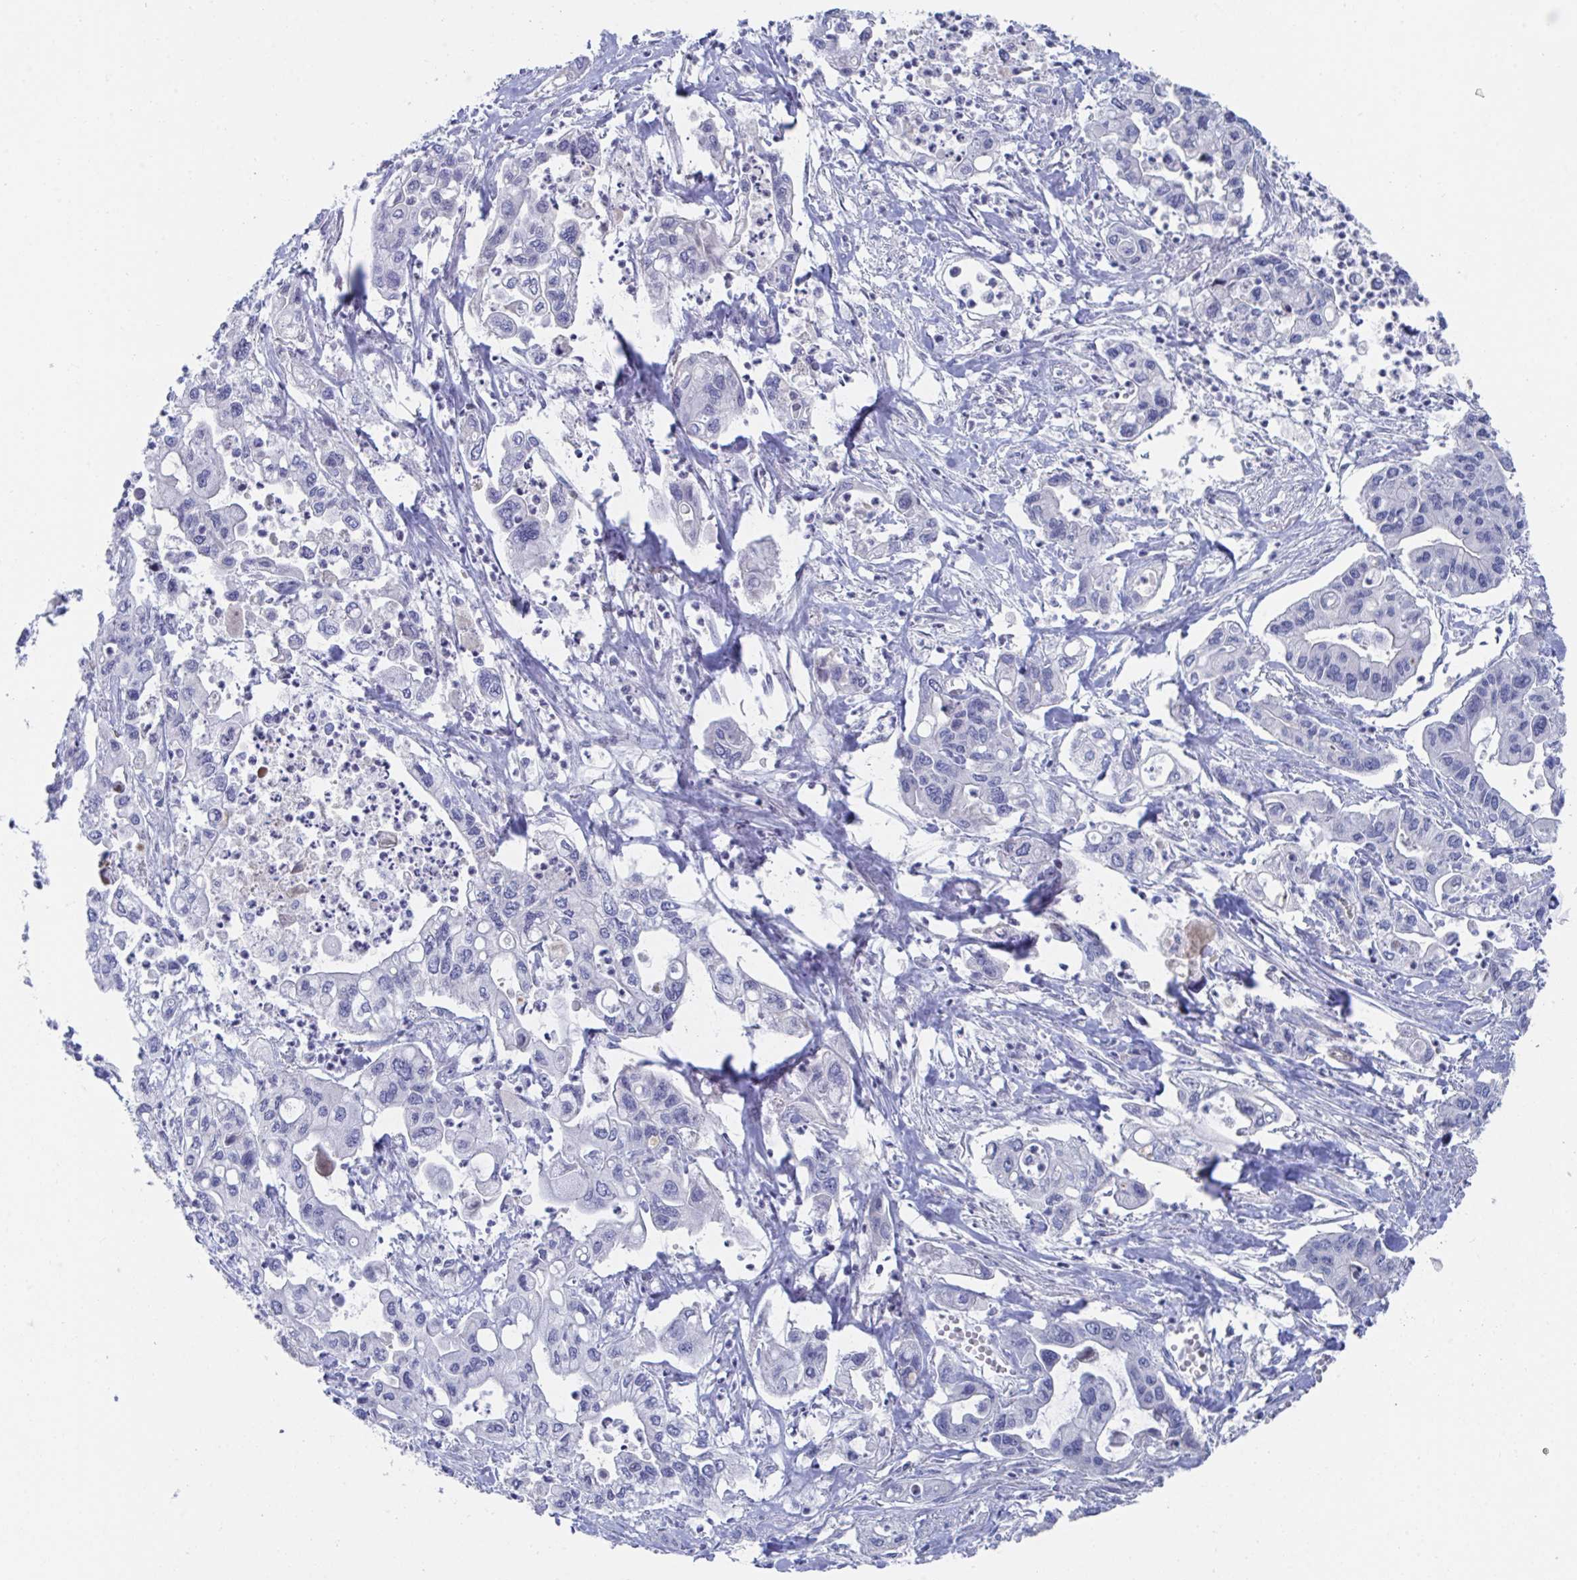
{"staining": {"intensity": "negative", "quantity": "none", "location": "none"}, "tissue": "pancreatic cancer", "cell_type": "Tumor cells", "image_type": "cancer", "snomed": [{"axis": "morphology", "description": "Adenocarcinoma, NOS"}, {"axis": "topography", "description": "Pancreas"}], "caption": "IHC of pancreatic adenocarcinoma reveals no expression in tumor cells.", "gene": "TNFAIP6", "patient": {"sex": "male", "age": 62}}